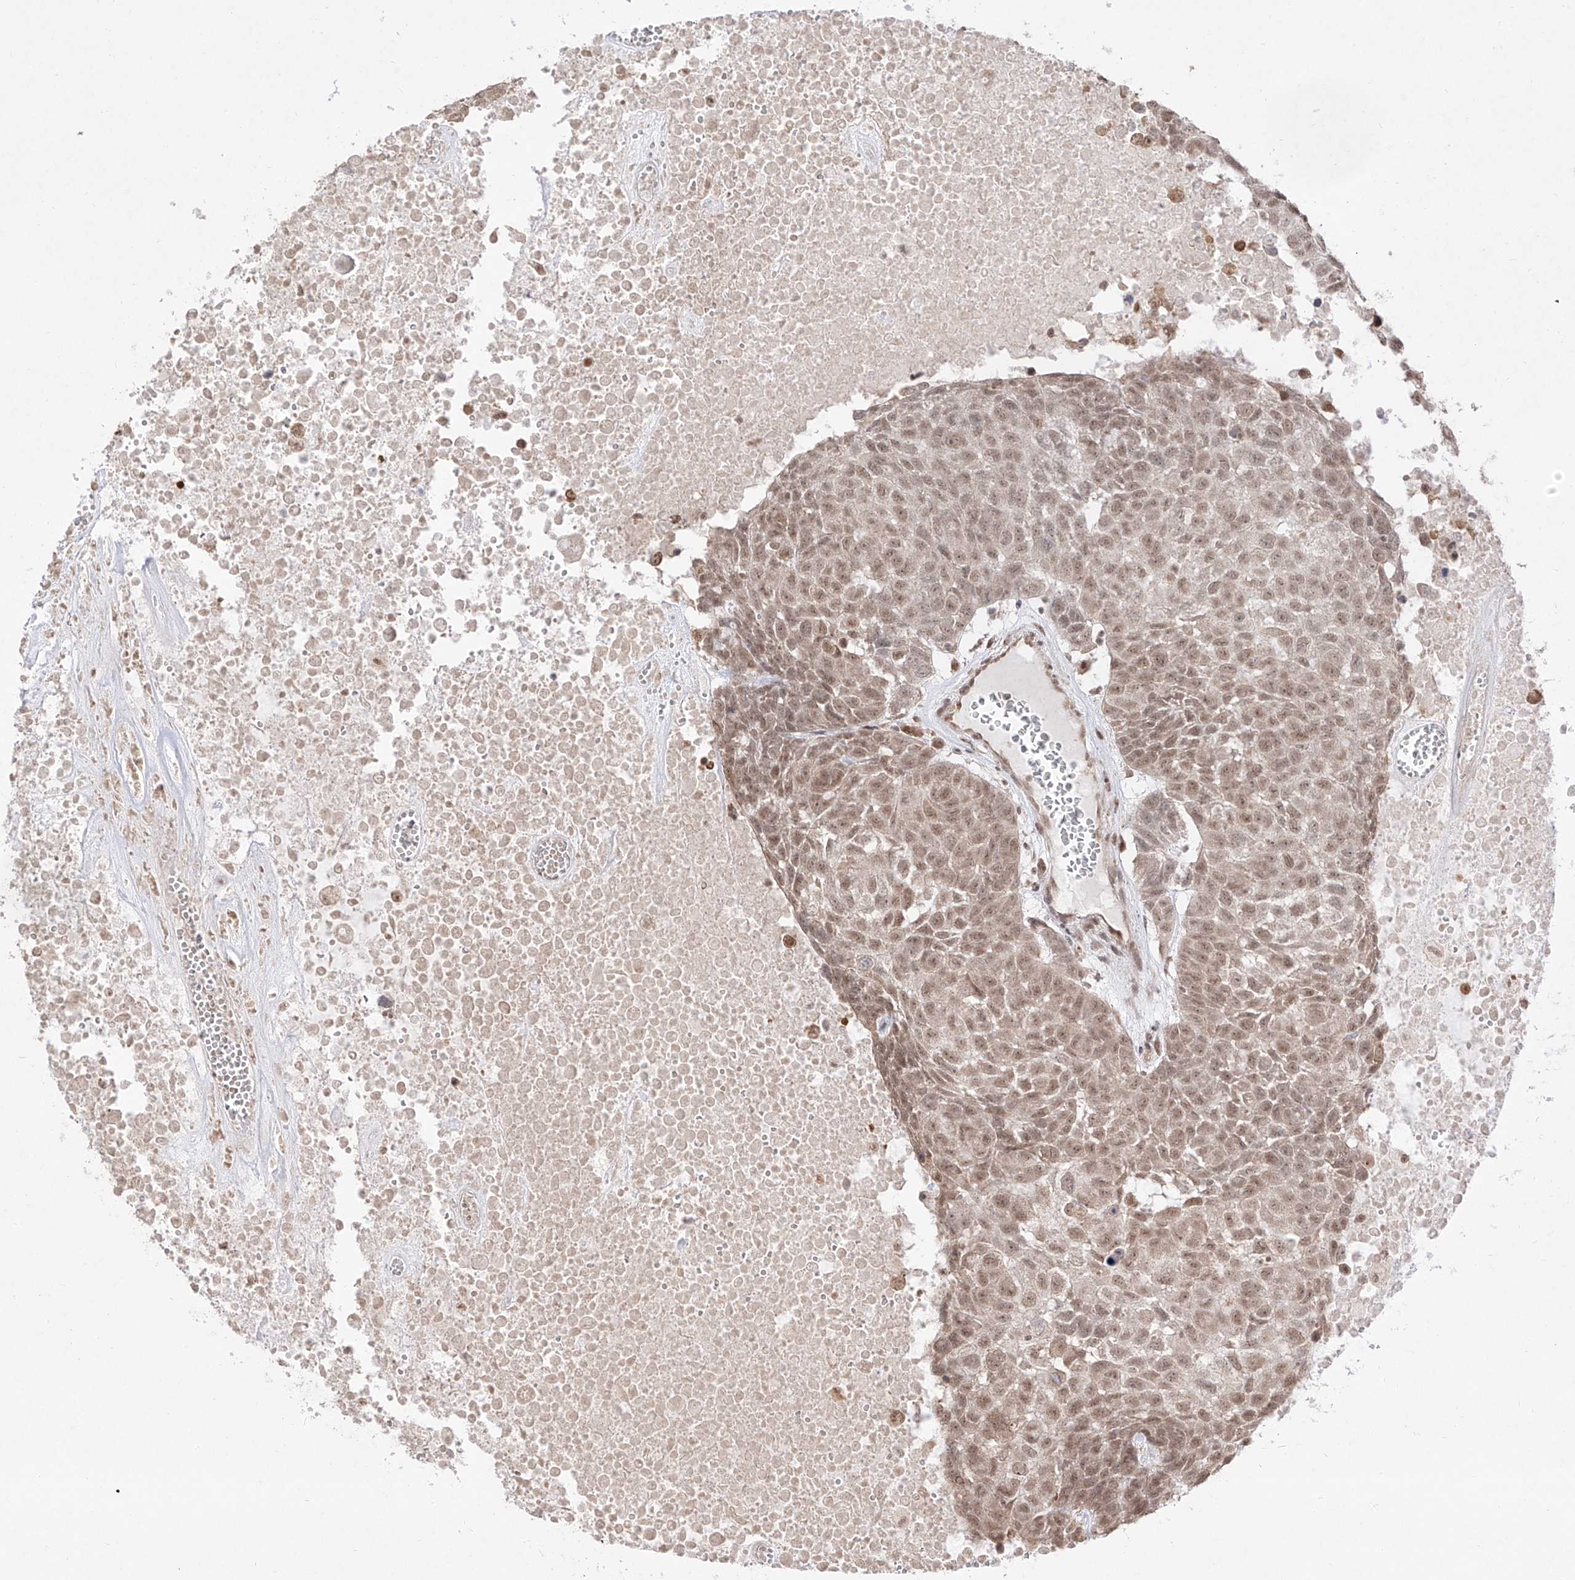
{"staining": {"intensity": "moderate", "quantity": ">75%", "location": "nuclear"}, "tissue": "head and neck cancer", "cell_type": "Tumor cells", "image_type": "cancer", "snomed": [{"axis": "morphology", "description": "Squamous cell carcinoma, NOS"}, {"axis": "topography", "description": "Head-Neck"}], "caption": "Head and neck cancer (squamous cell carcinoma) stained with IHC shows moderate nuclear staining in about >75% of tumor cells.", "gene": "SNRNP27", "patient": {"sex": "male", "age": 66}}